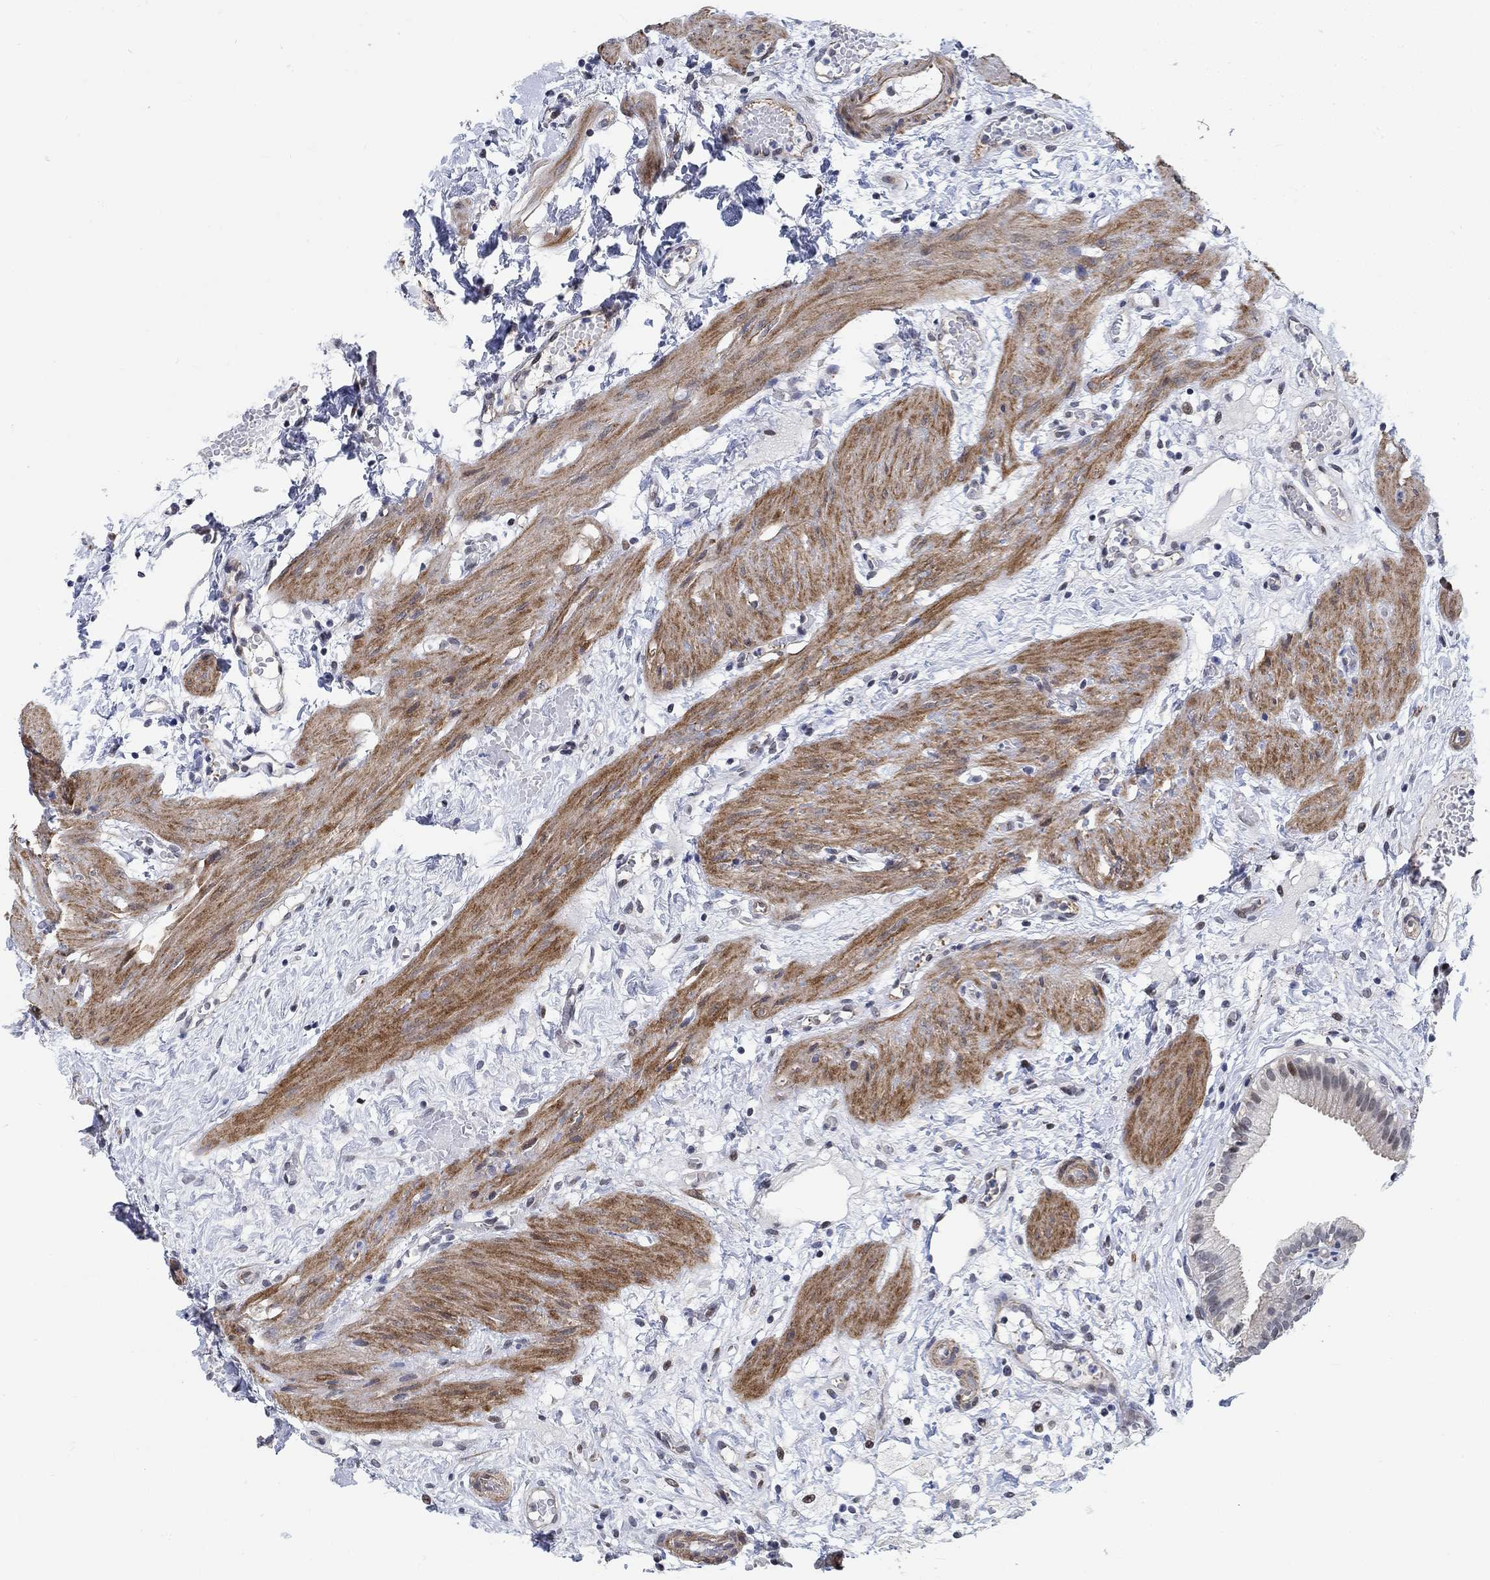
{"staining": {"intensity": "weak", "quantity": "25%-75%", "location": "nuclear"}, "tissue": "gallbladder", "cell_type": "Glandular cells", "image_type": "normal", "snomed": [{"axis": "morphology", "description": "Normal tissue, NOS"}, {"axis": "topography", "description": "Gallbladder"}], "caption": "Weak nuclear protein expression is appreciated in about 25%-75% of glandular cells in gallbladder. (Stains: DAB (3,3'-diaminobenzidine) in brown, nuclei in blue, Microscopy: brightfield microscopy at high magnification).", "gene": "KCNH8", "patient": {"sex": "female", "age": 24}}